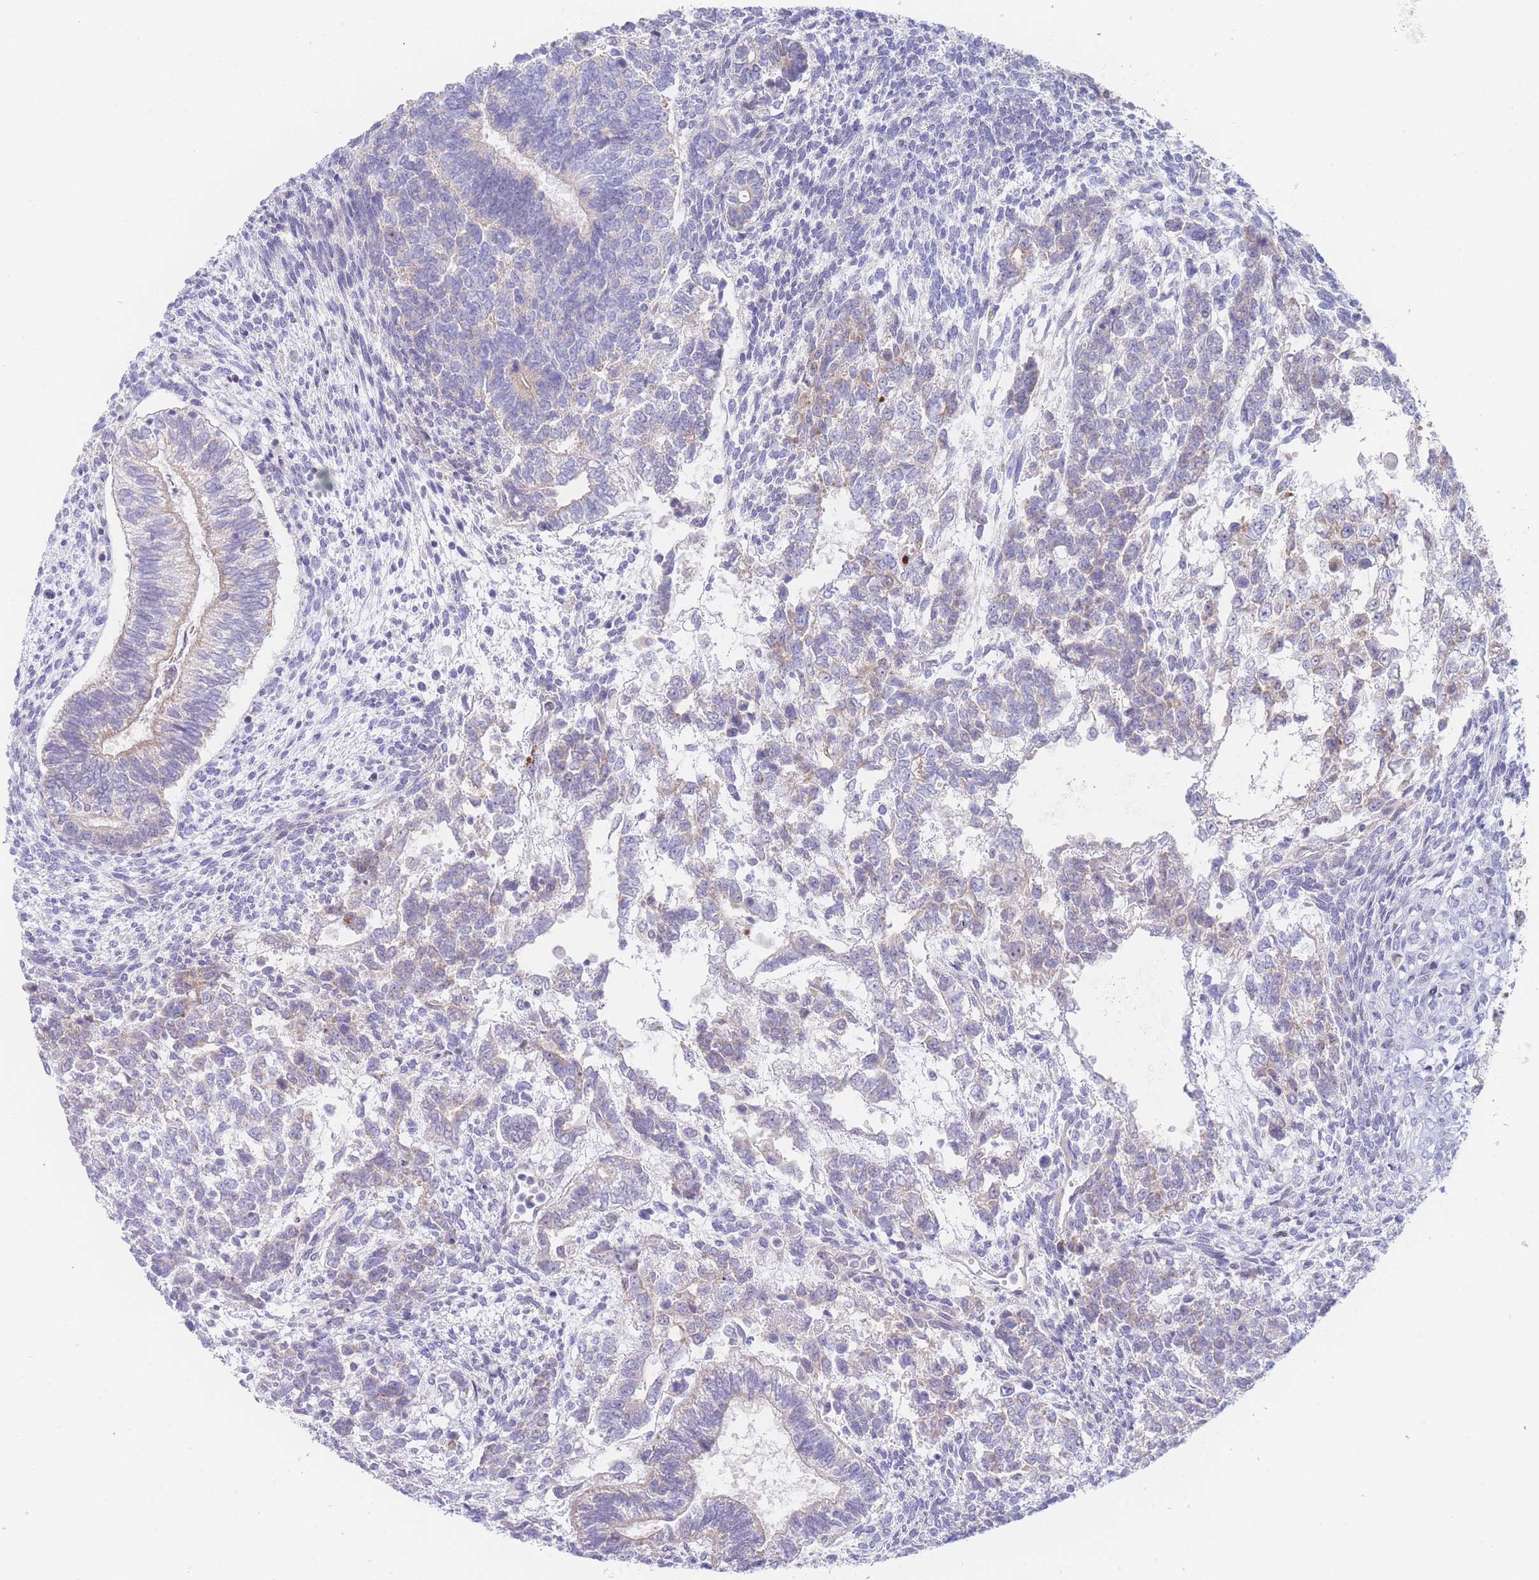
{"staining": {"intensity": "weak", "quantity": "<25%", "location": "cytoplasmic/membranous"}, "tissue": "testis cancer", "cell_type": "Tumor cells", "image_type": "cancer", "snomed": [{"axis": "morphology", "description": "Carcinoma, Embryonal, NOS"}, {"axis": "topography", "description": "Testis"}], "caption": "Immunohistochemistry of human embryonal carcinoma (testis) exhibits no positivity in tumor cells. Nuclei are stained in blue.", "gene": "GPAM", "patient": {"sex": "male", "age": 23}}